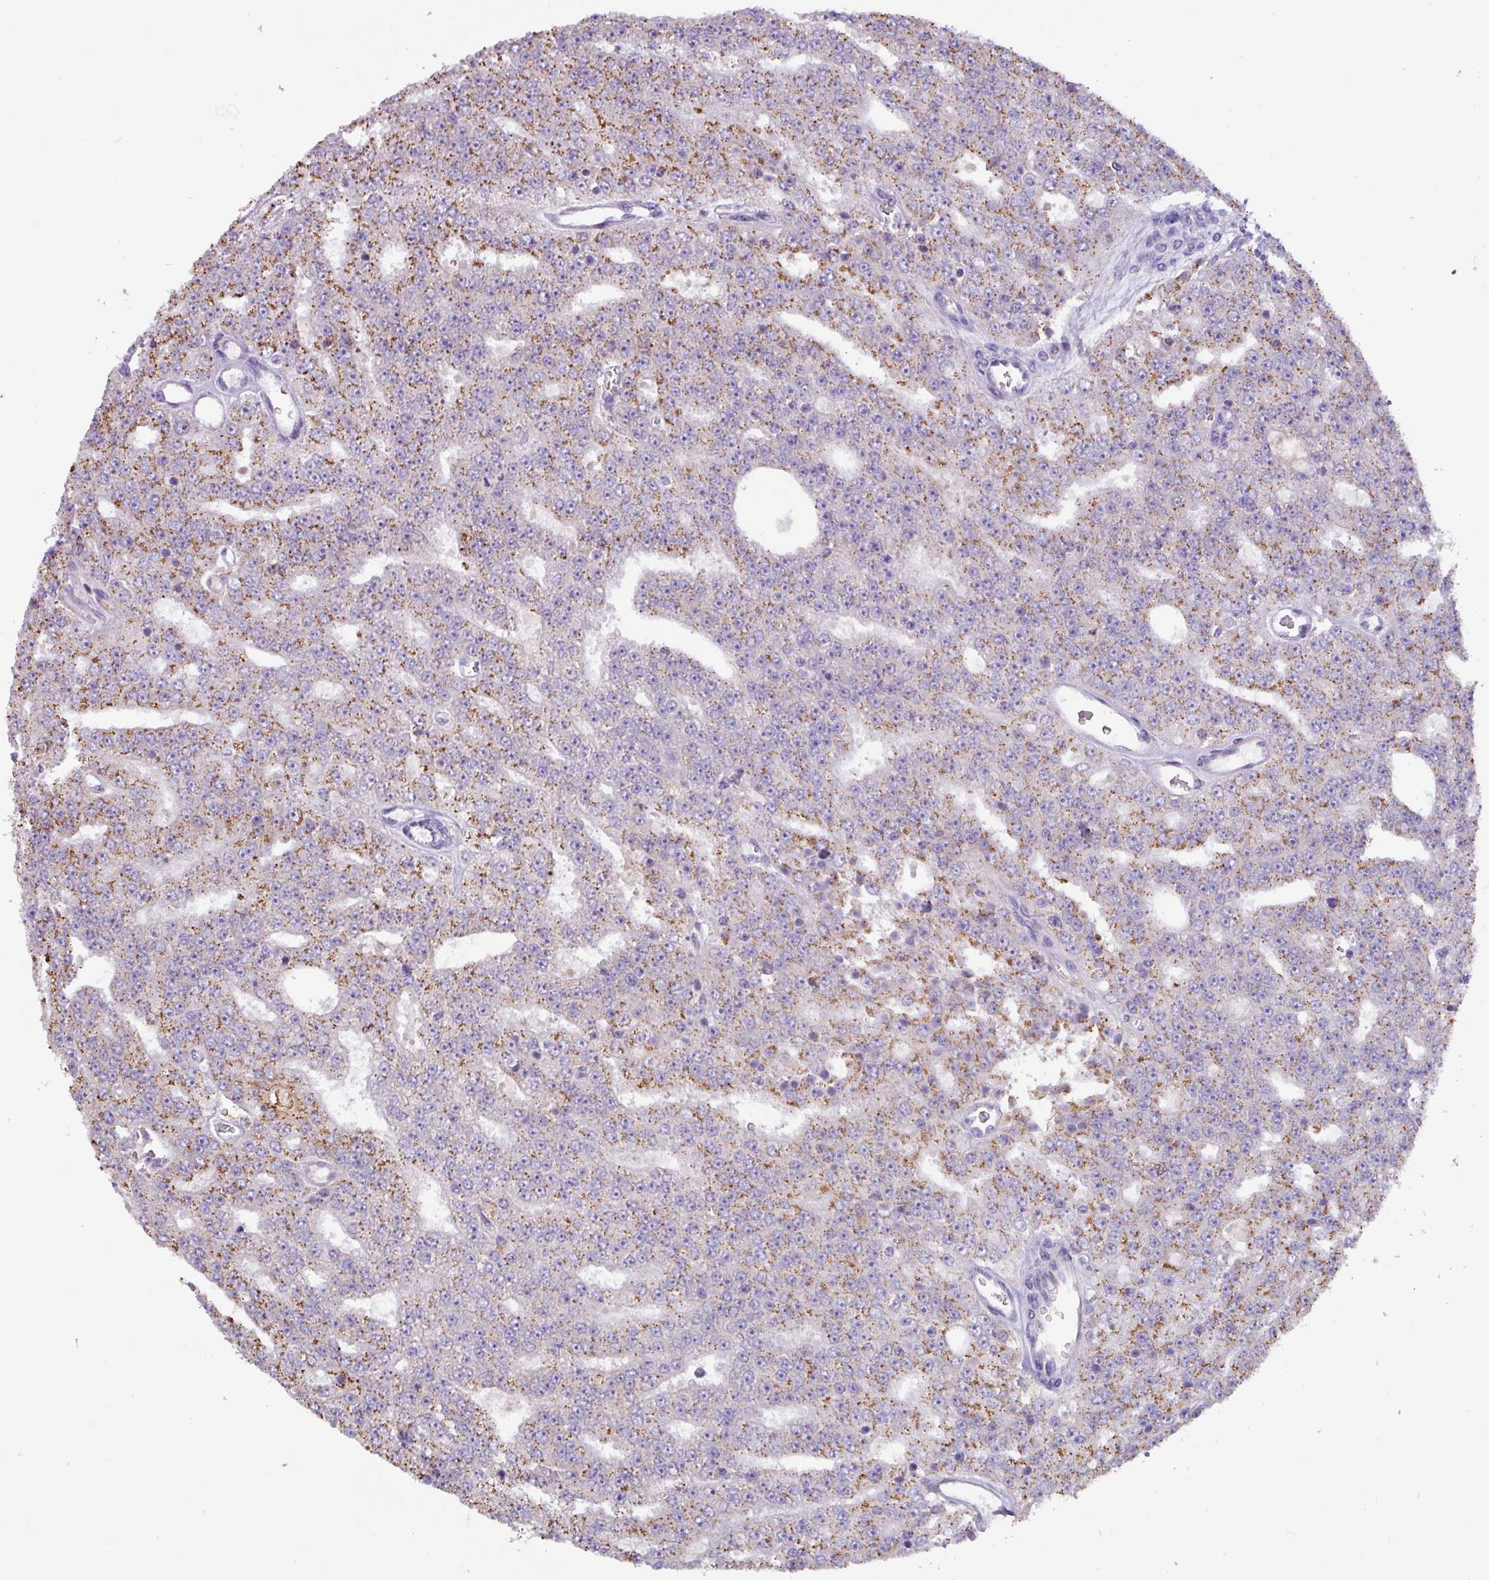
{"staining": {"intensity": "moderate", "quantity": "25%-75%", "location": "cytoplasmic/membranous"}, "tissue": "prostate cancer", "cell_type": "Tumor cells", "image_type": "cancer", "snomed": [{"axis": "morphology", "description": "Adenocarcinoma, High grade"}, {"axis": "topography", "description": "Prostate"}], "caption": "A histopathology image showing moderate cytoplasmic/membranous positivity in approximately 25%-75% of tumor cells in prostate cancer (high-grade adenocarcinoma), as visualized by brown immunohistochemical staining.", "gene": "GCNT7", "patient": {"sex": "male", "age": 63}}